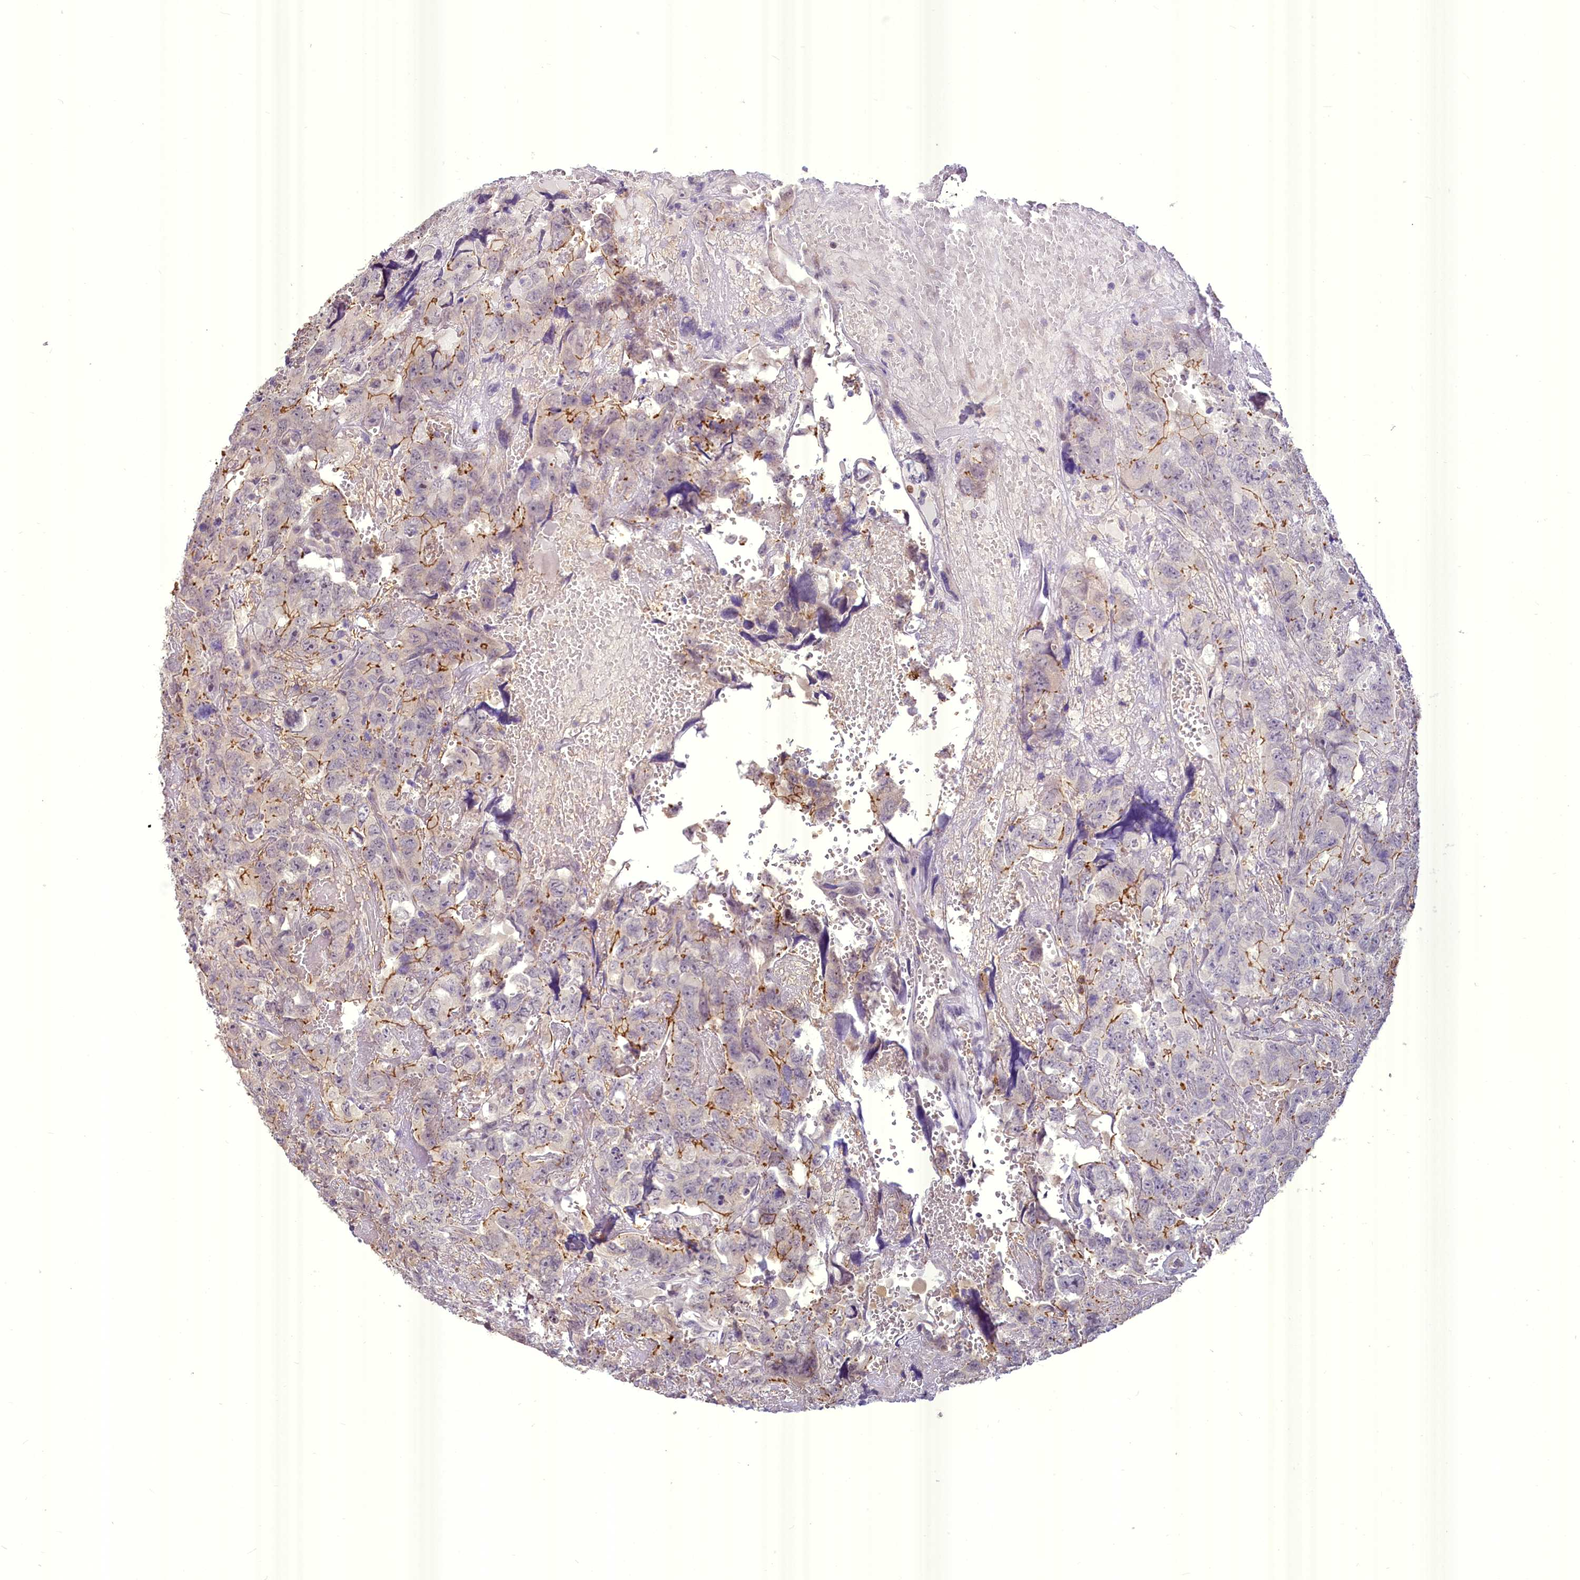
{"staining": {"intensity": "moderate", "quantity": "<25%", "location": "cytoplasmic/membranous"}, "tissue": "testis cancer", "cell_type": "Tumor cells", "image_type": "cancer", "snomed": [{"axis": "morphology", "description": "Carcinoma, Embryonal, NOS"}, {"axis": "topography", "description": "Testis"}], "caption": "This histopathology image exhibits immunohistochemistry staining of testis cancer, with low moderate cytoplasmic/membranous staining in approximately <25% of tumor cells.", "gene": "BANK1", "patient": {"sex": "male", "age": 45}}